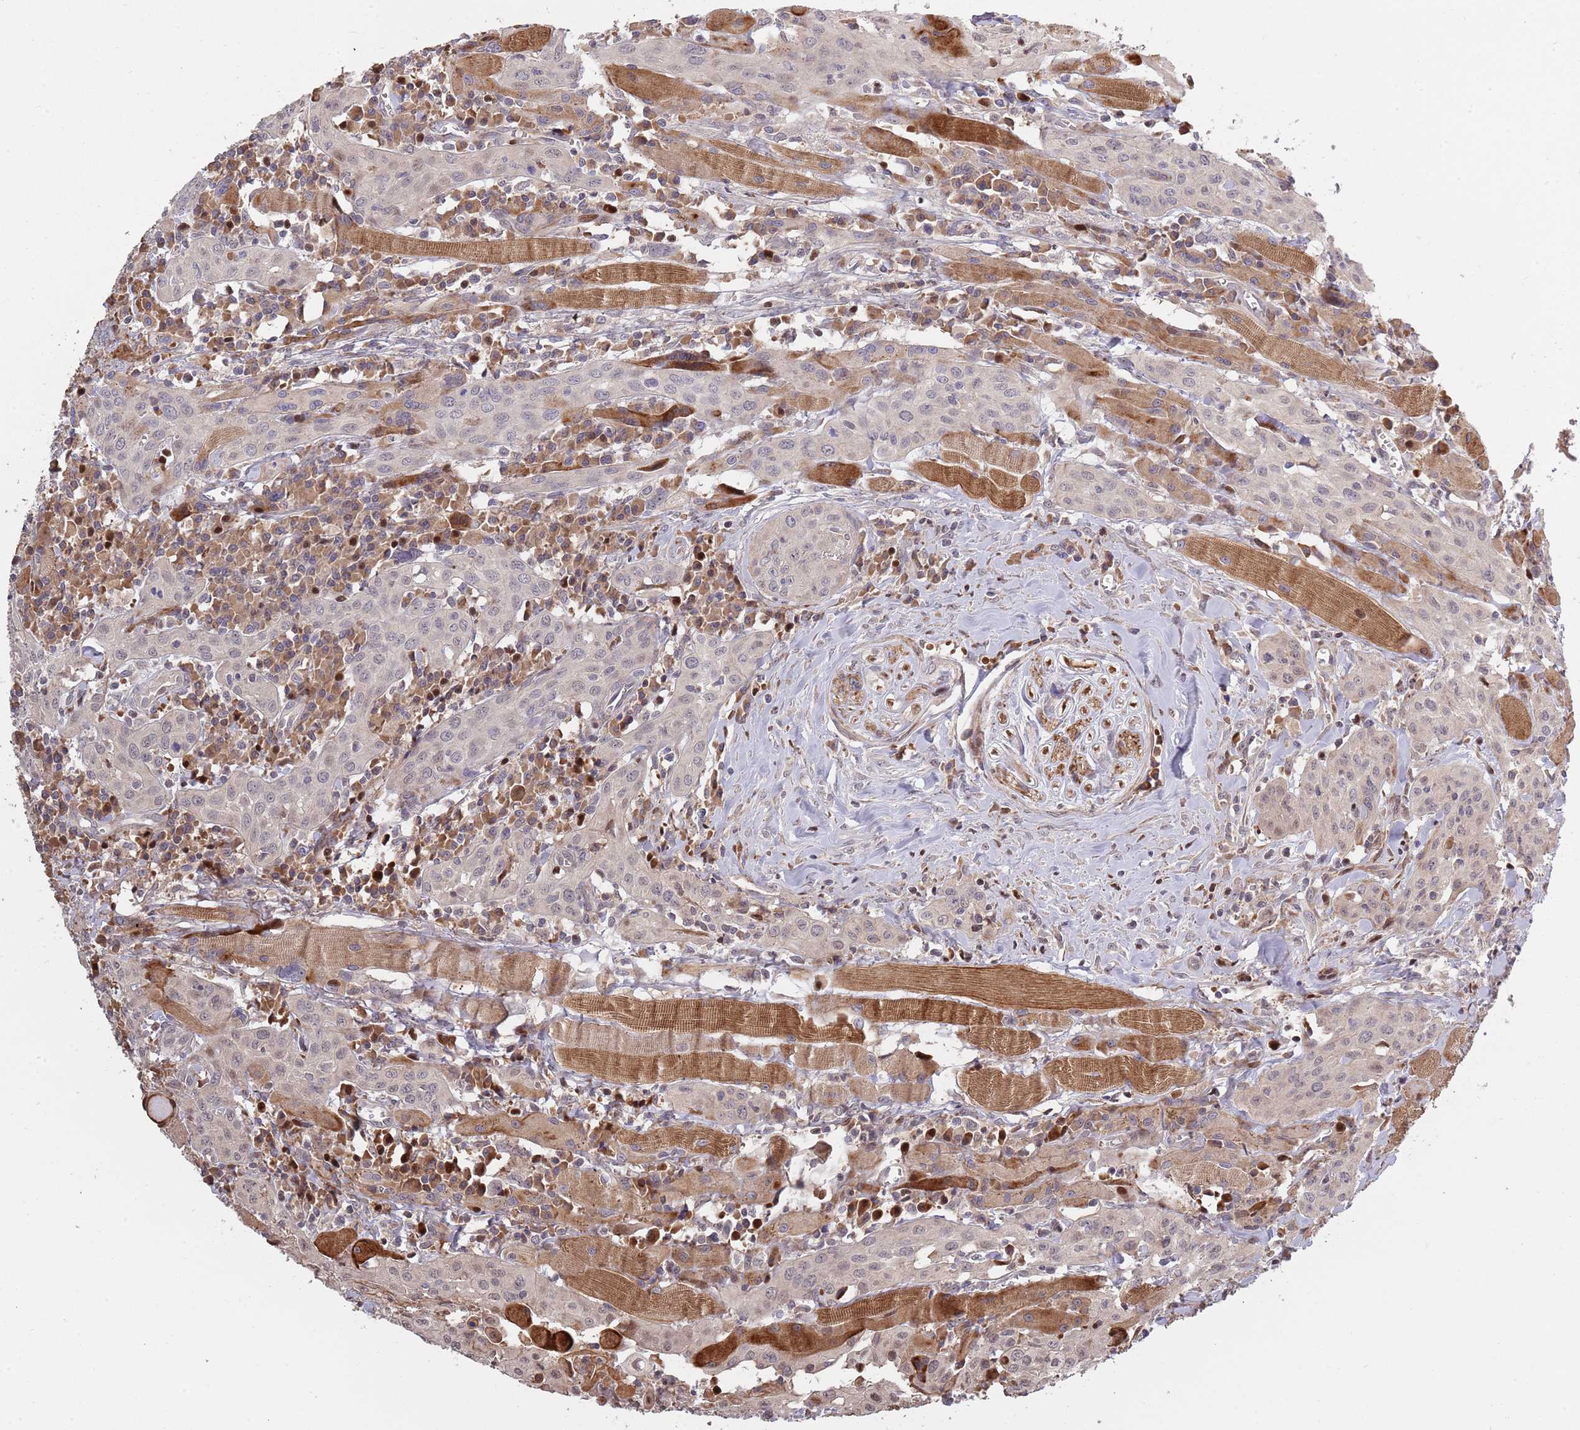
{"staining": {"intensity": "weak", "quantity": "<25%", "location": "cytoplasmic/membranous,nuclear"}, "tissue": "head and neck cancer", "cell_type": "Tumor cells", "image_type": "cancer", "snomed": [{"axis": "morphology", "description": "Squamous cell carcinoma, NOS"}, {"axis": "topography", "description": "Oral tissue"}, {"axis": "topography", "description": "Head-Neck"}], "caption": "Tumor cells are negative for protein expression in human head and neck squamous cell carcinoma. (Brightfield microscopy of DAB (3,3'-diaminobenzidine) immunohistochemistry (IHC) at high magnification).", "gene": "SYNDIG1L", "patient": {"sex": "female", "age": 70}}